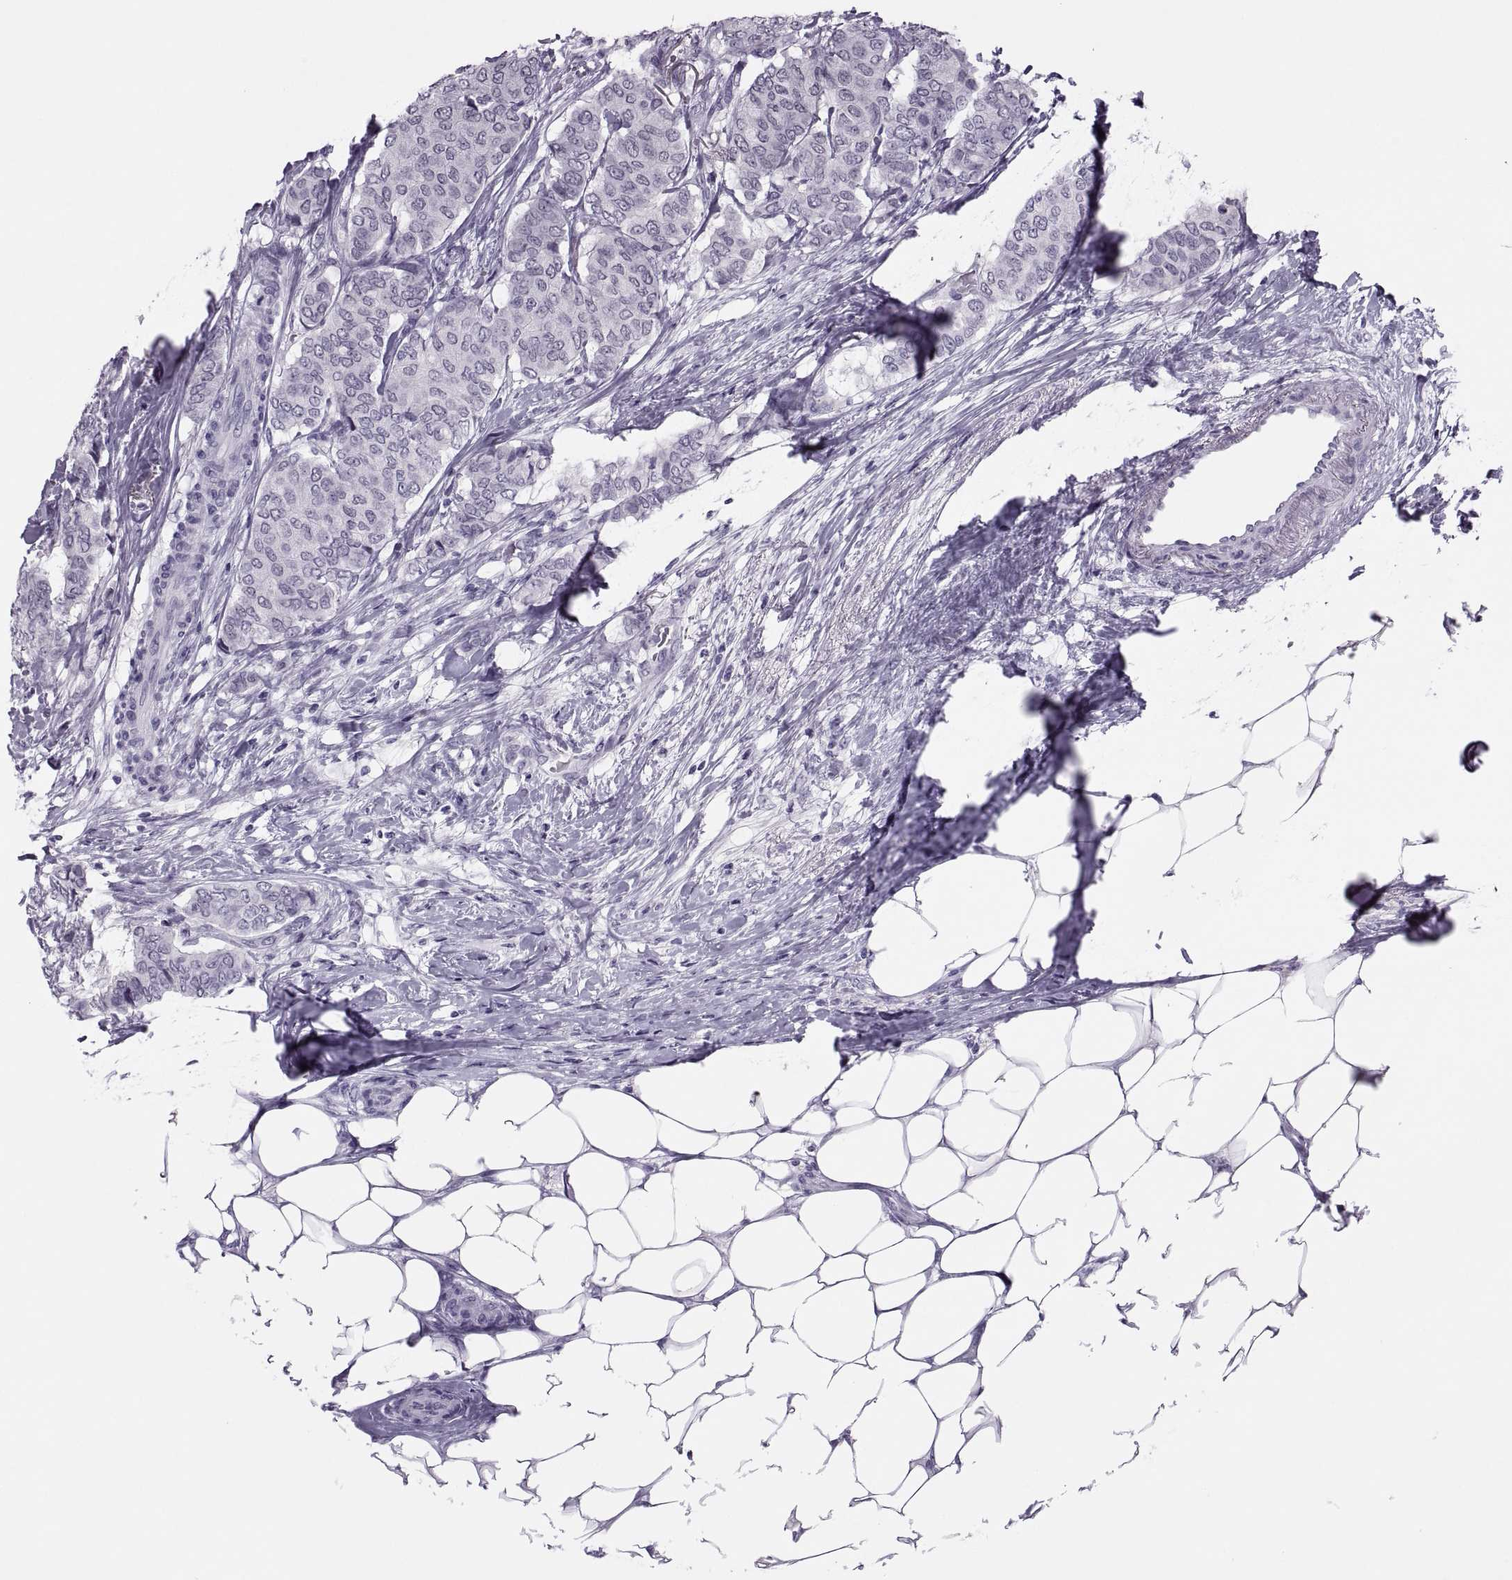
{"staining": {"intensity": "negative", "quantity": "none", "location": "none"}, "tissue": "breast cancer", "cell_type": "Tumor cells", "image_type": "cancer", "snomed": [{"axis": "morphology", "description": "Duct carcinoma"}, {"axis": "topography", "description": "Breast"}], "caption": "Immunohistochemistry (IHC) photomicrograph of breast cancer stained for a protein (brown), which shows no expression in tumor cells.", "gene": "SYNGR4", "patient": {"sex": "female", "age": 75}}